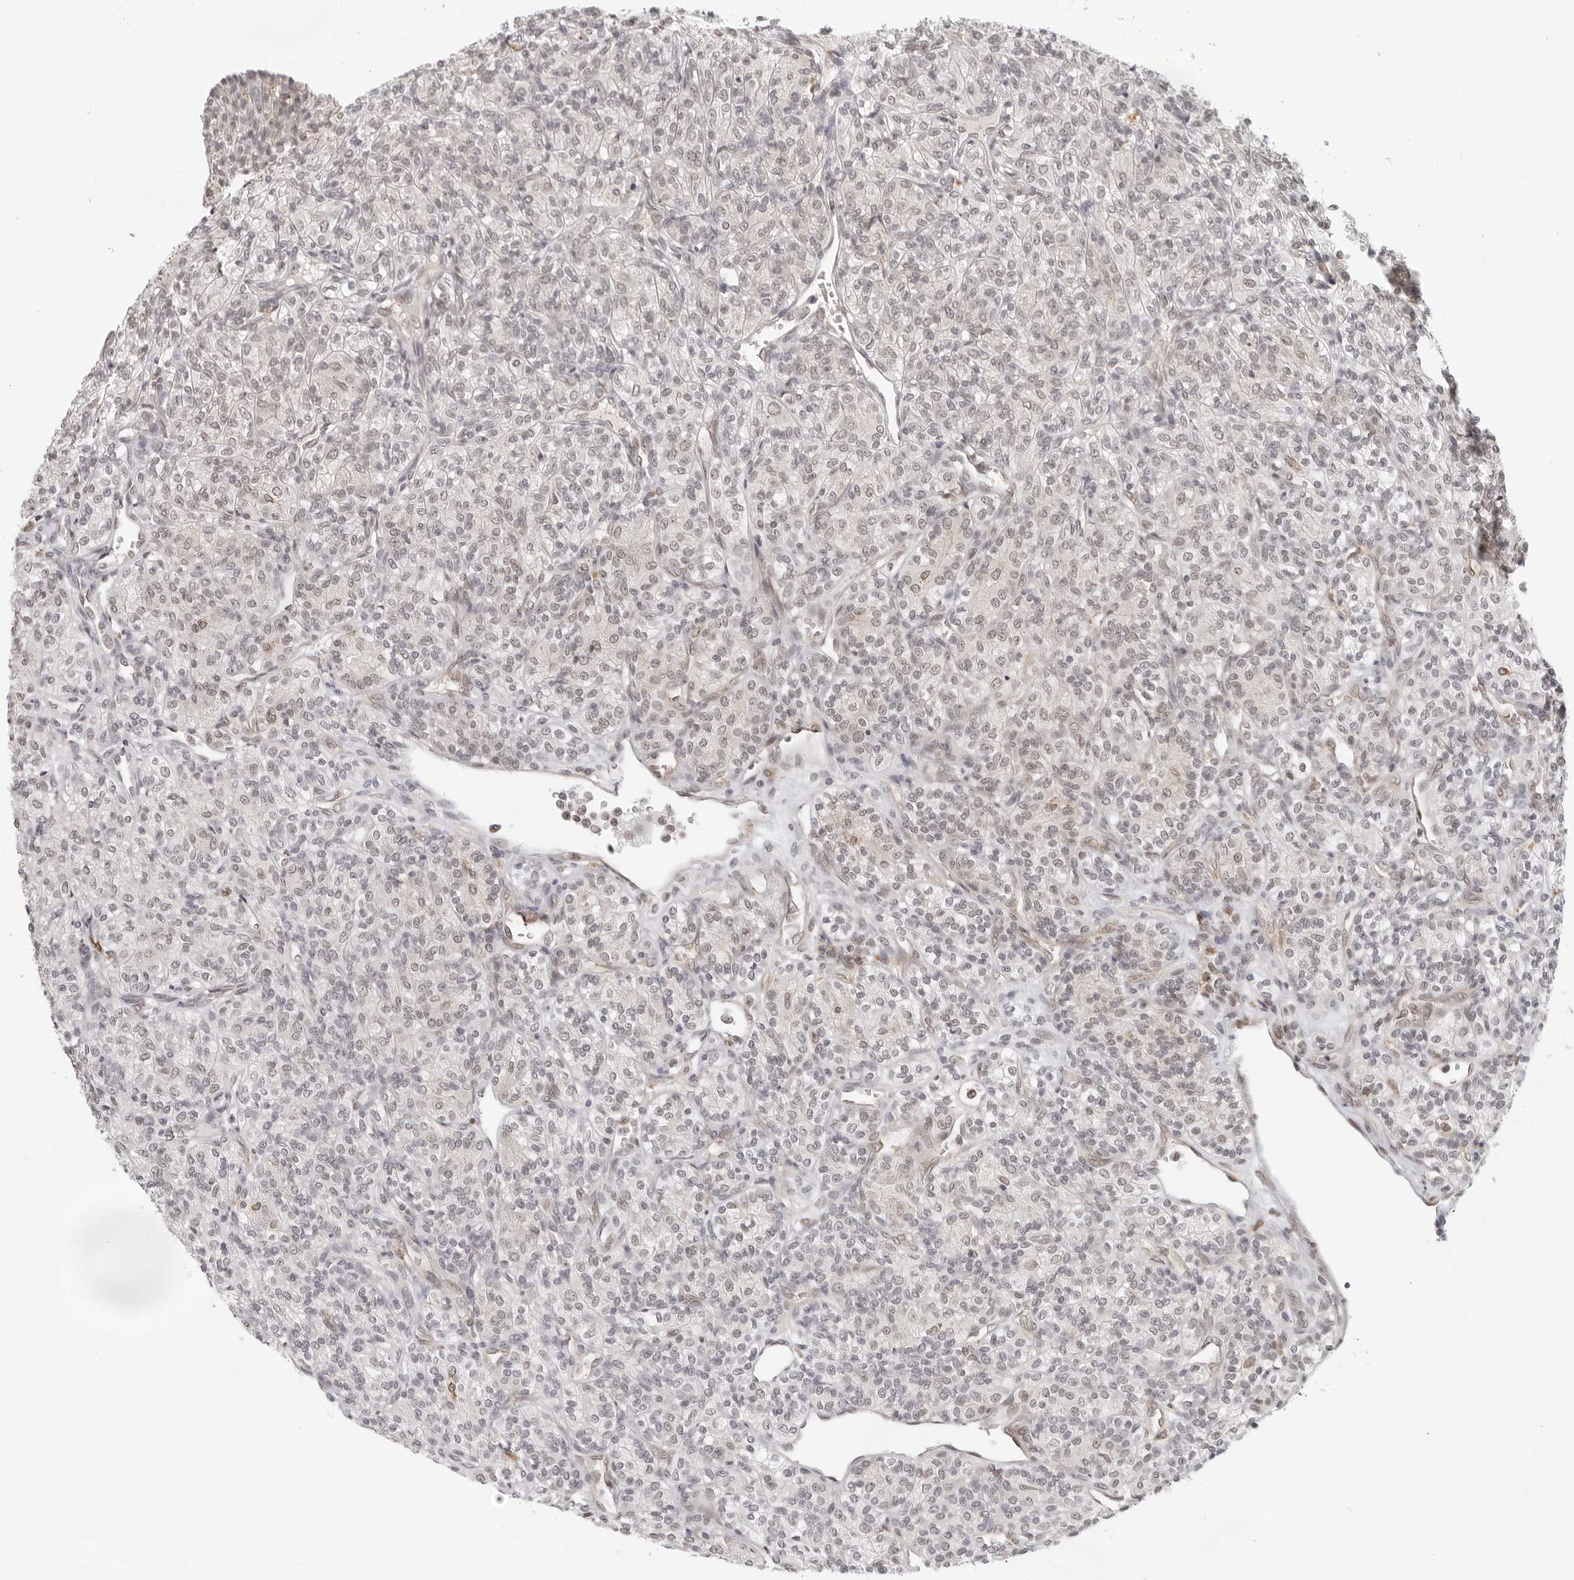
{"staining": {"intensity": "weak", "quantity": "<25%", "location": "nuclear"}, "tissue": "renal cancer", "cell_type": "Tumor cells", "image_type": "cancer", "snomed": [{"axis": "morphology", "description": "Adenocarcinoma, NOS"}, {"axis": "topography", "description": "Kidney"}], "caption": "DAB (3,3'-diaminobenzidine) immunohistochemical staining of human renal cancer (adenocarcinoma) demonstrates no significant expression in tumor cells.", "gene": "TOX4", "patient": {"sex": "male", "age": 77}}